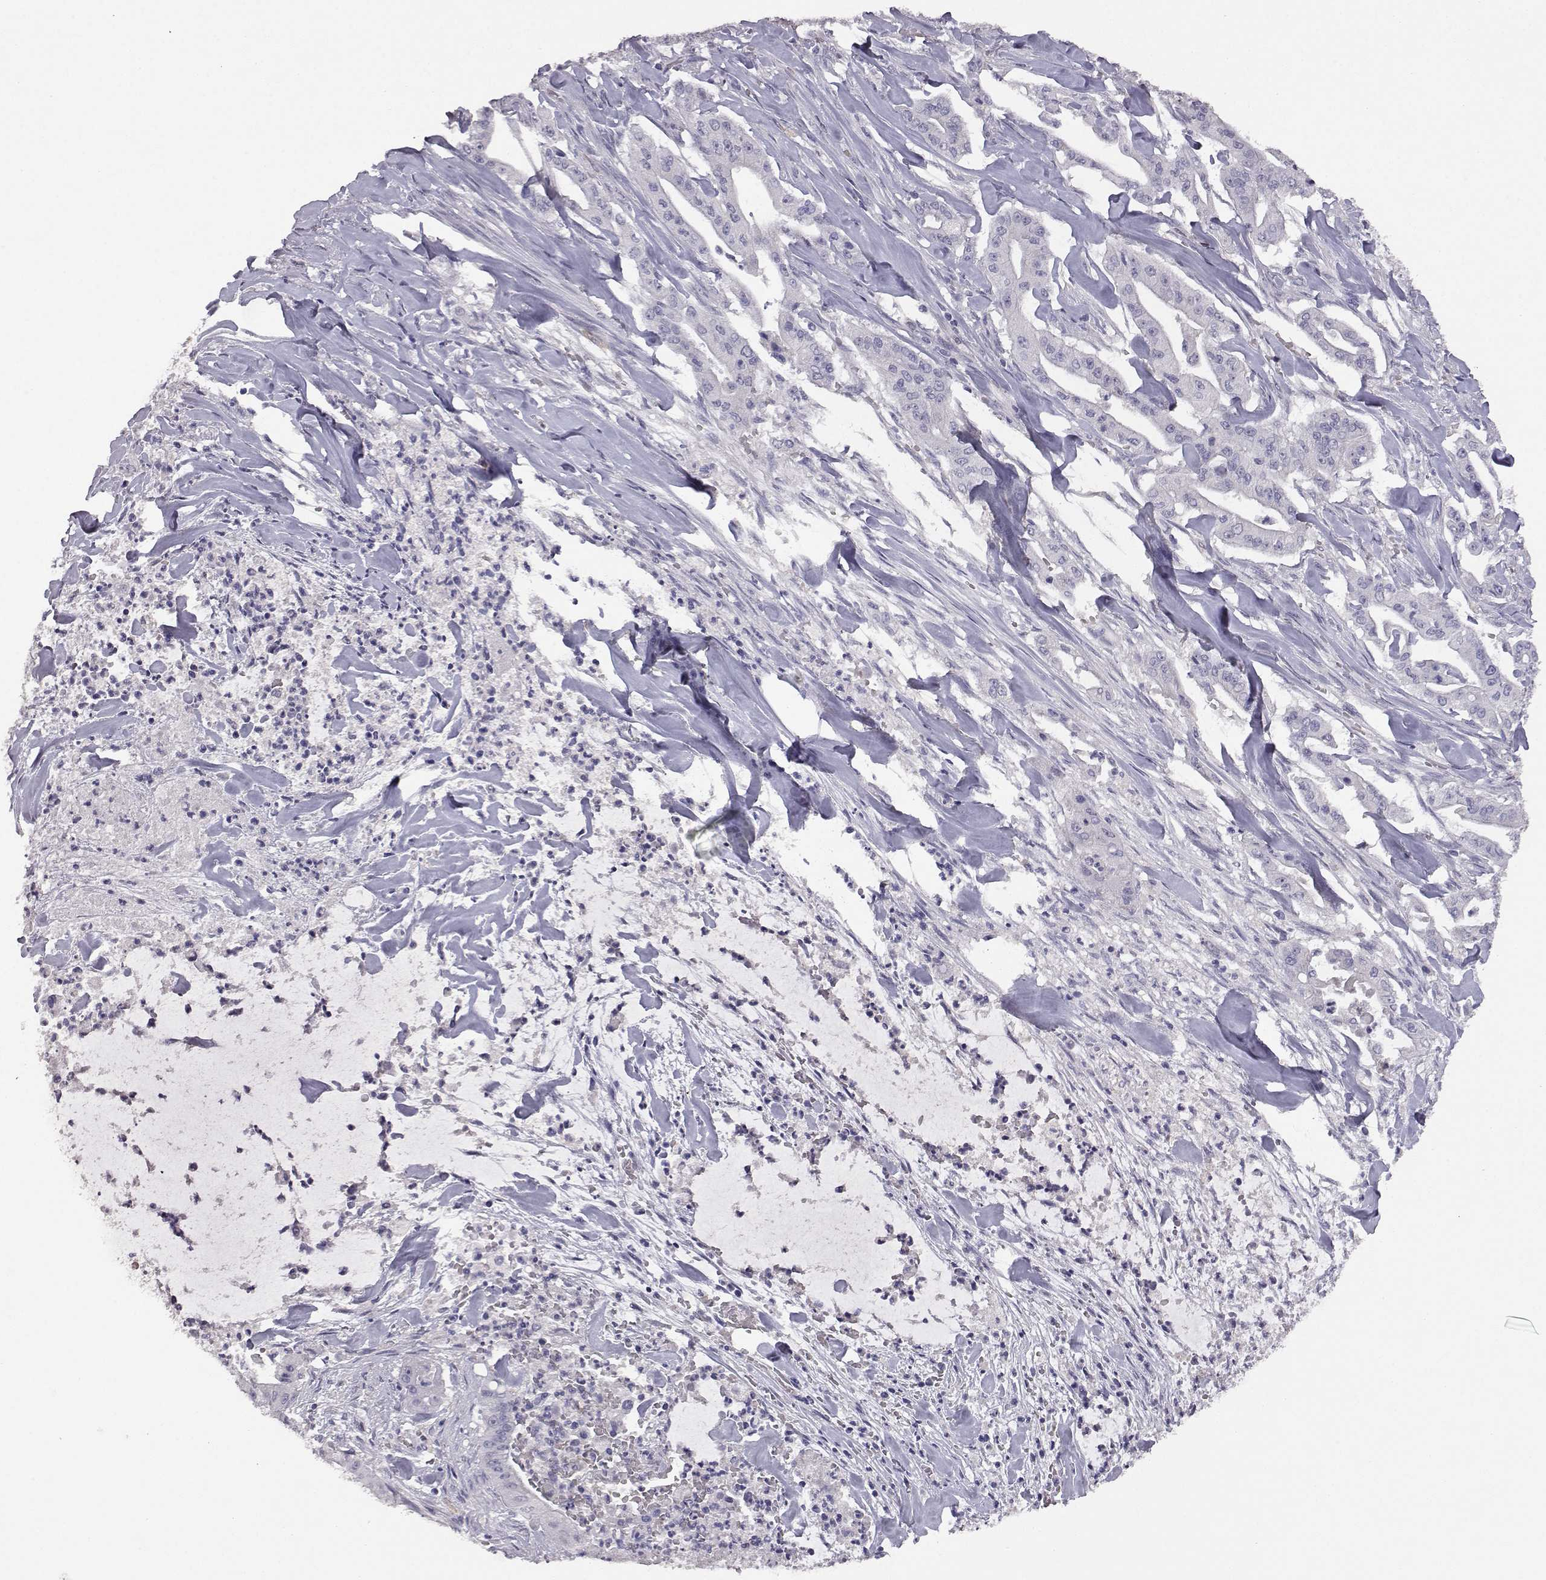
{"staining": {"intensity": "negative", "quantity": "none", "location": "none"}, "tissue": "pancreatic cancer", "cell_type": "Tumor cells", "image_type": "cancer", "snomed": [{"axis": "morphology", "description": "Normal tissue, NOS"}, {"axis": "morphology", "description": "Inflammation, NOS"}, {"axis": "morphology", "description": "Adenocarcinoma, NOS"}, {"axis": "topography", "description": "Pancreas"}], "caption": "Immunohistochemistry (IHC) of human adenocarcinoma (pancreatic) demonstrates no staining in tumor cells.", "gene": "AKR1B1", "patient": {"sex": "male", "age": 57}}